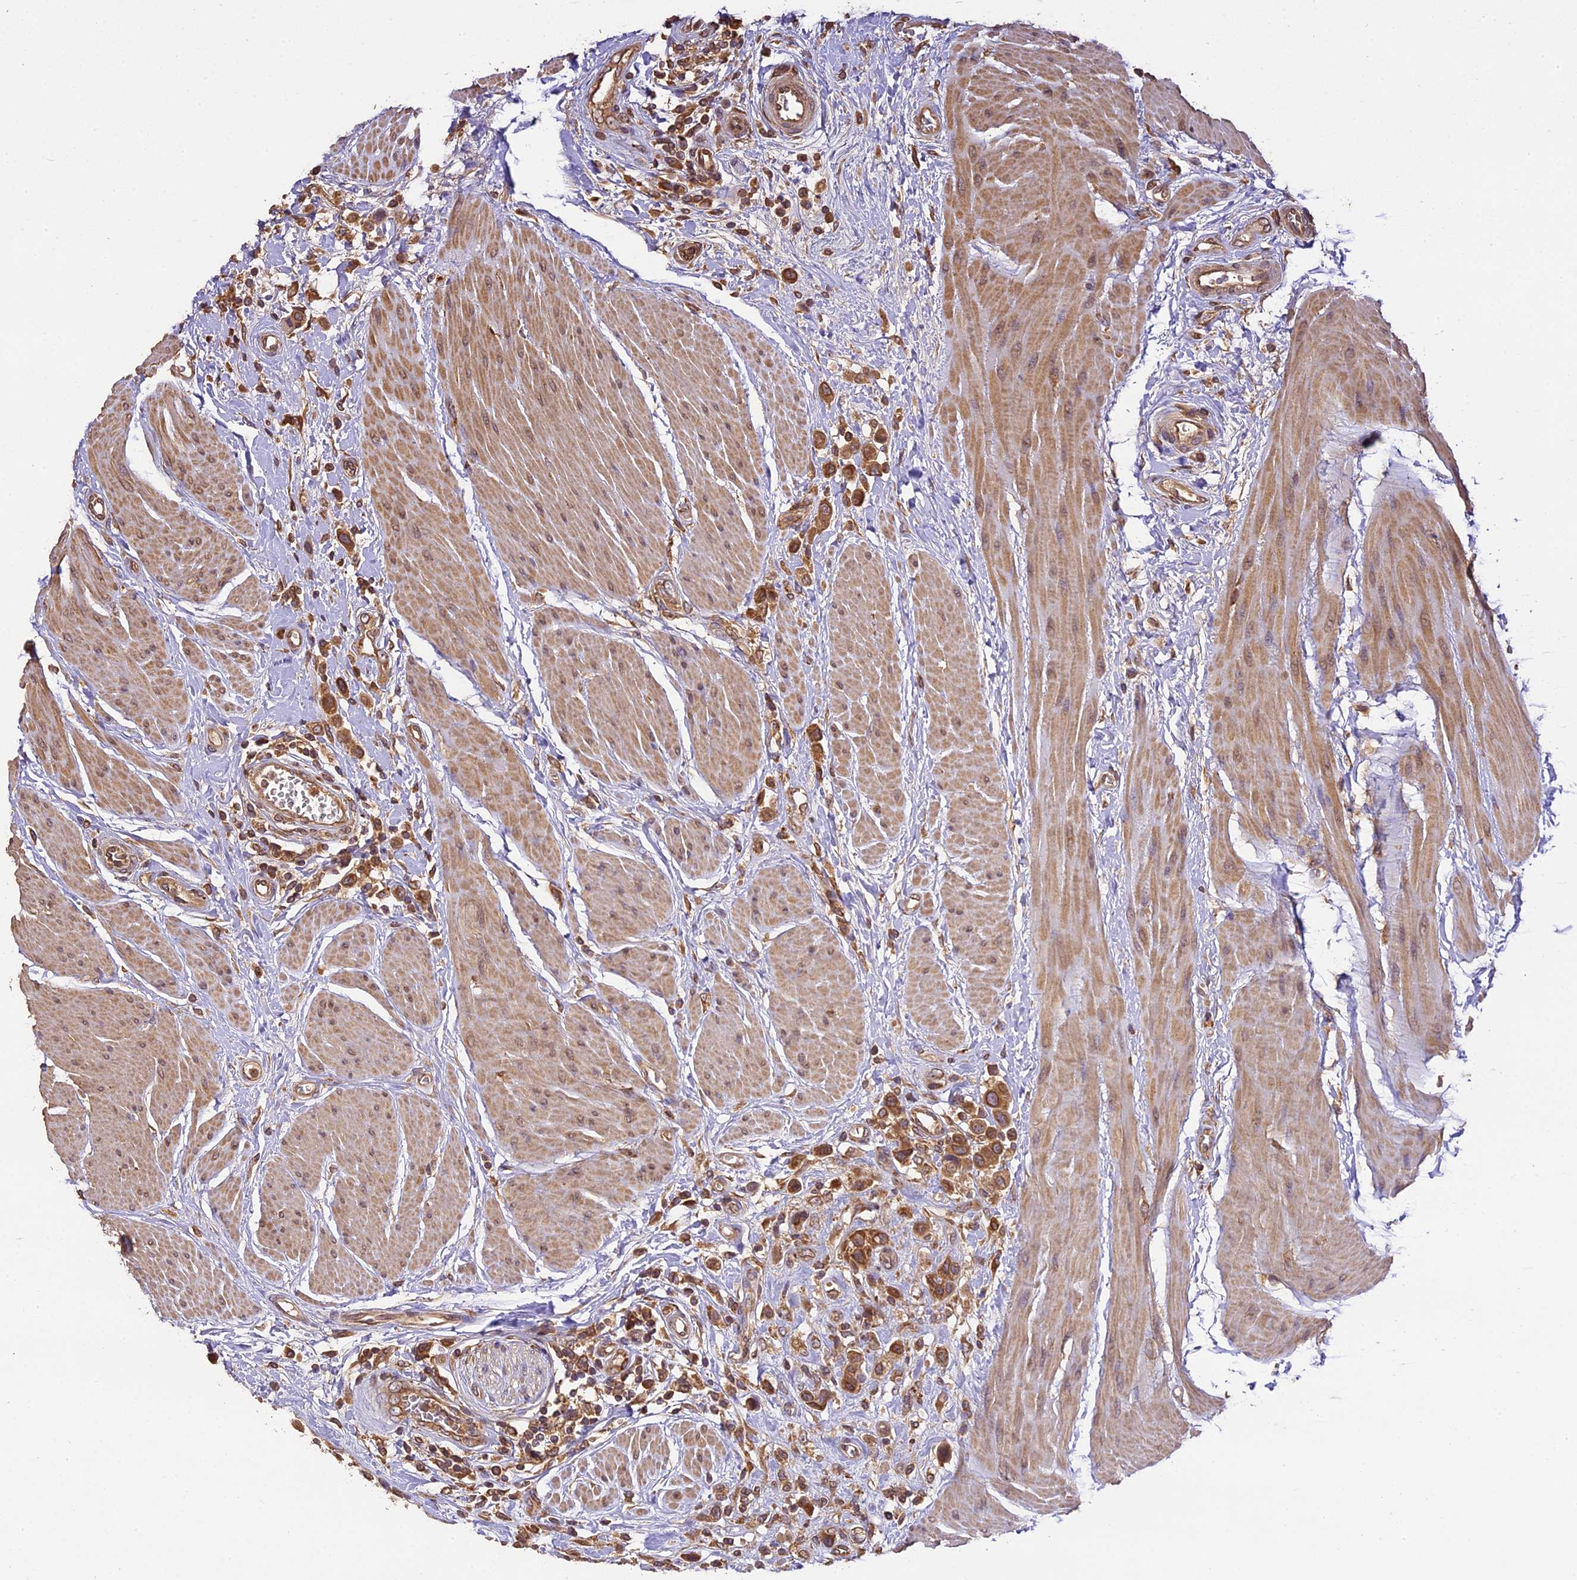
{"staining": {"intensity": "moderate", "quantity": ">75%", "location": "cytoplasmic/membranous"}, "tissue": "urothelial cancer", "cell_type": "Tumor cells", "image_type": "cancer", "snomed": [{"axis": "morphology", "description": "Urothelial carcinoma, High grade"}, {"axis": "topography", "description": "Urinary bladder"}], "caption": "This micrograph displays immunohistochemistry staining of human urothelial carcinoma (high-grade), with medium moderate cytoplasmic/membranous staining in approximately >75% of tumor cells.", "gene": "BRAP", "patient": {"sex": "male", "age": 50}}